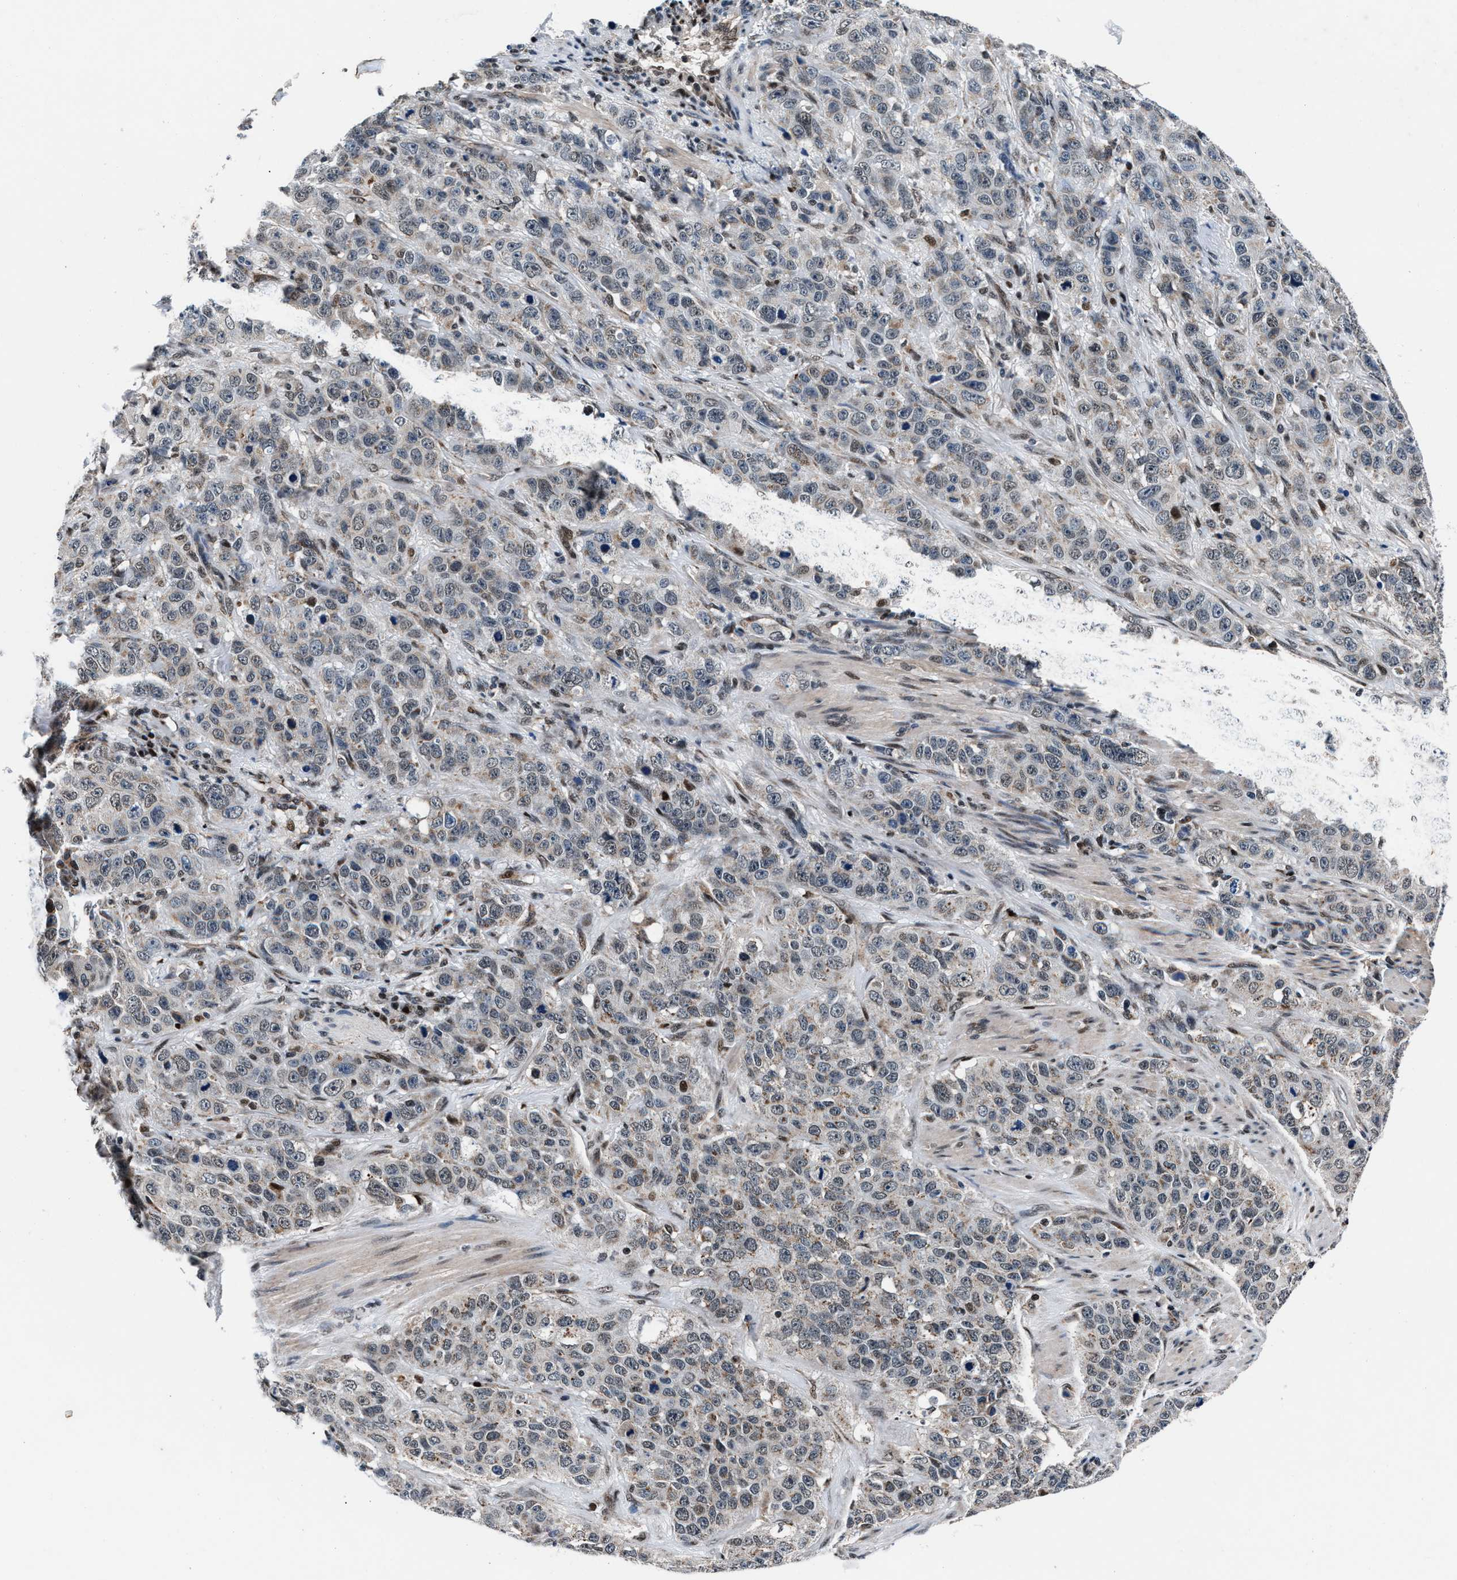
{"staining": {"intensity": "weak", "quantity": "<25%", "location": "cytoplasmic/membranous"}, "tissue": "stomach cancer", "cell_type": "Tumor cells", "image_type": "cancer", "snomed": [{"axis": "morphology", "description": "Adenocarcinoma, NOS"}, {"axis": "topography", "description": "Stomach"}], "caption": "There is no significant positivity in tumor cells of stomach adenocarcinoma.", "gene": "PRRC2B", "patient": {"sex": "male", "age": 48}}